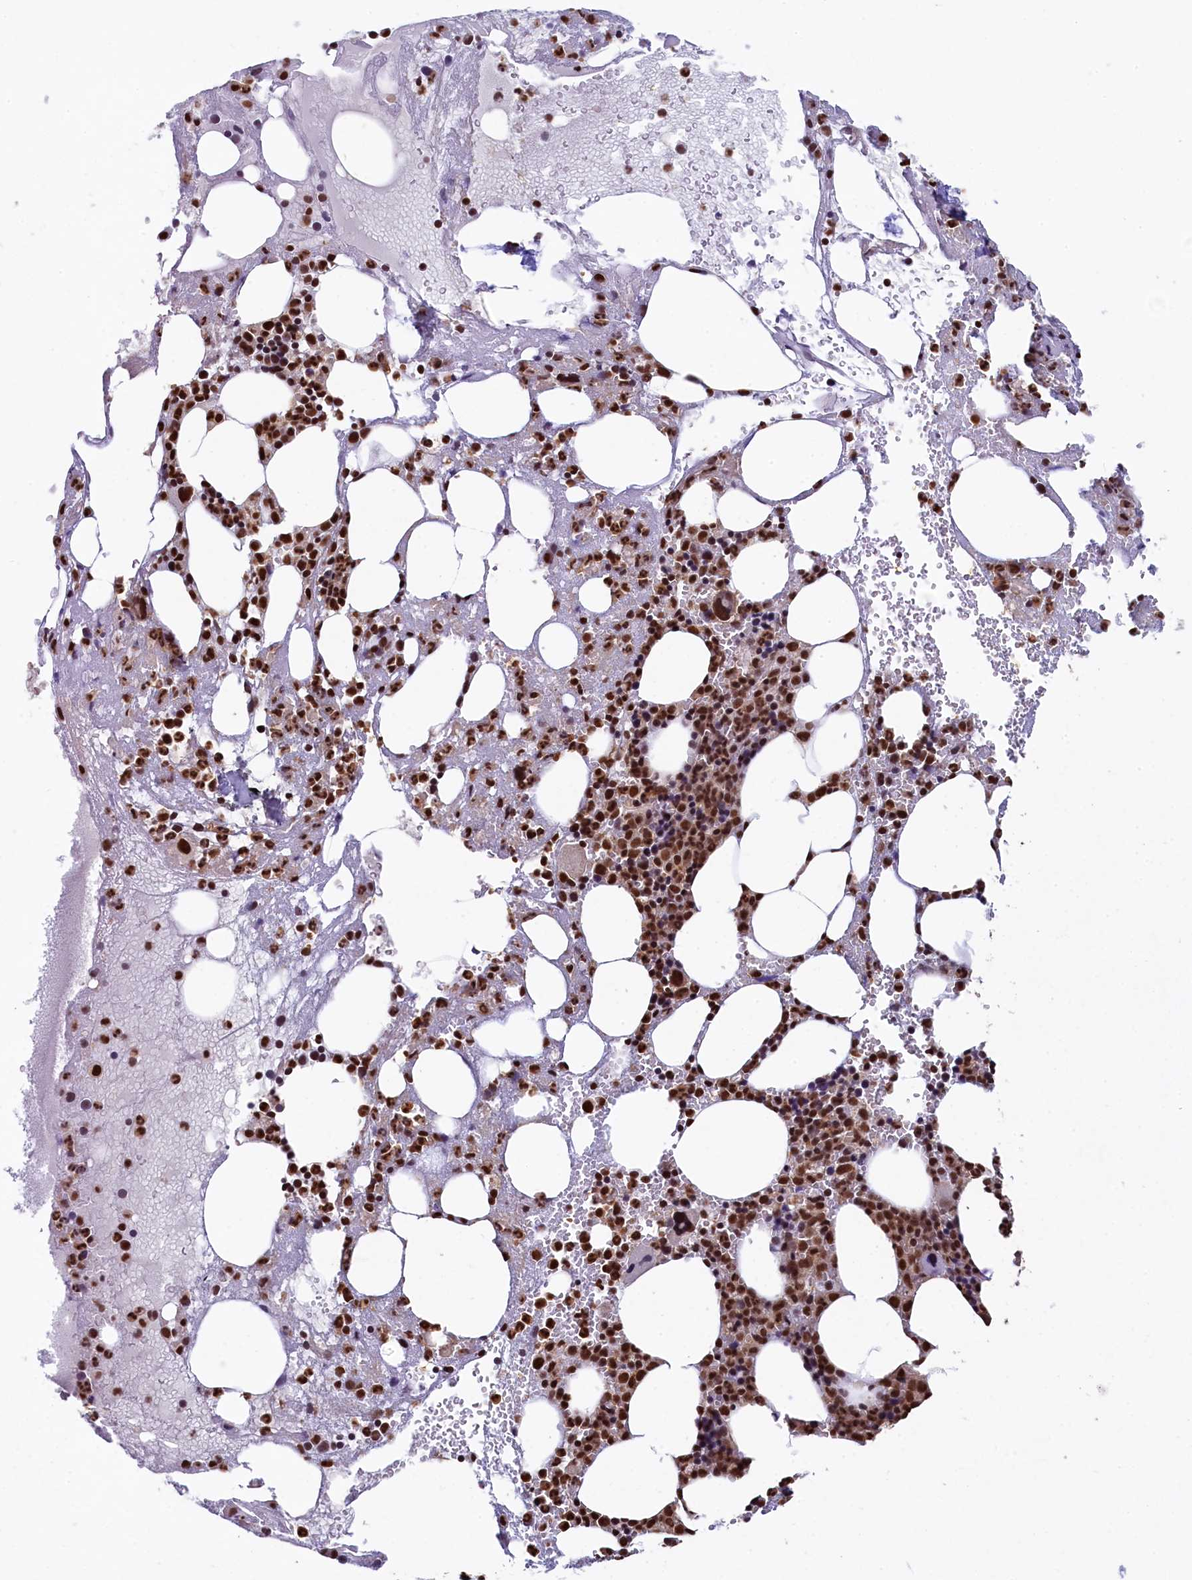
{"staining": {"intensity": "strong", "quantity": ">75%", "location": "nuclear"}, "tissue": "bone marrow", "cell_type": "Hematopoietic cells", "image_type": "normal", "snomed": [{"axis": "morphology", "description": "Normal tissue, NOS"}, {"axis": "topography", "description": "Bone marrow"}], "caption": "Immunohistochemistry of normal human bone marrow reveals high levels of strong nuclear expression in about >75% of hematopoietic cells. (Brightfield microscopy of DAB IHC at high magnification).", "gene": "SNRPD2", "patient": {"sex": "male", "age": 61}}